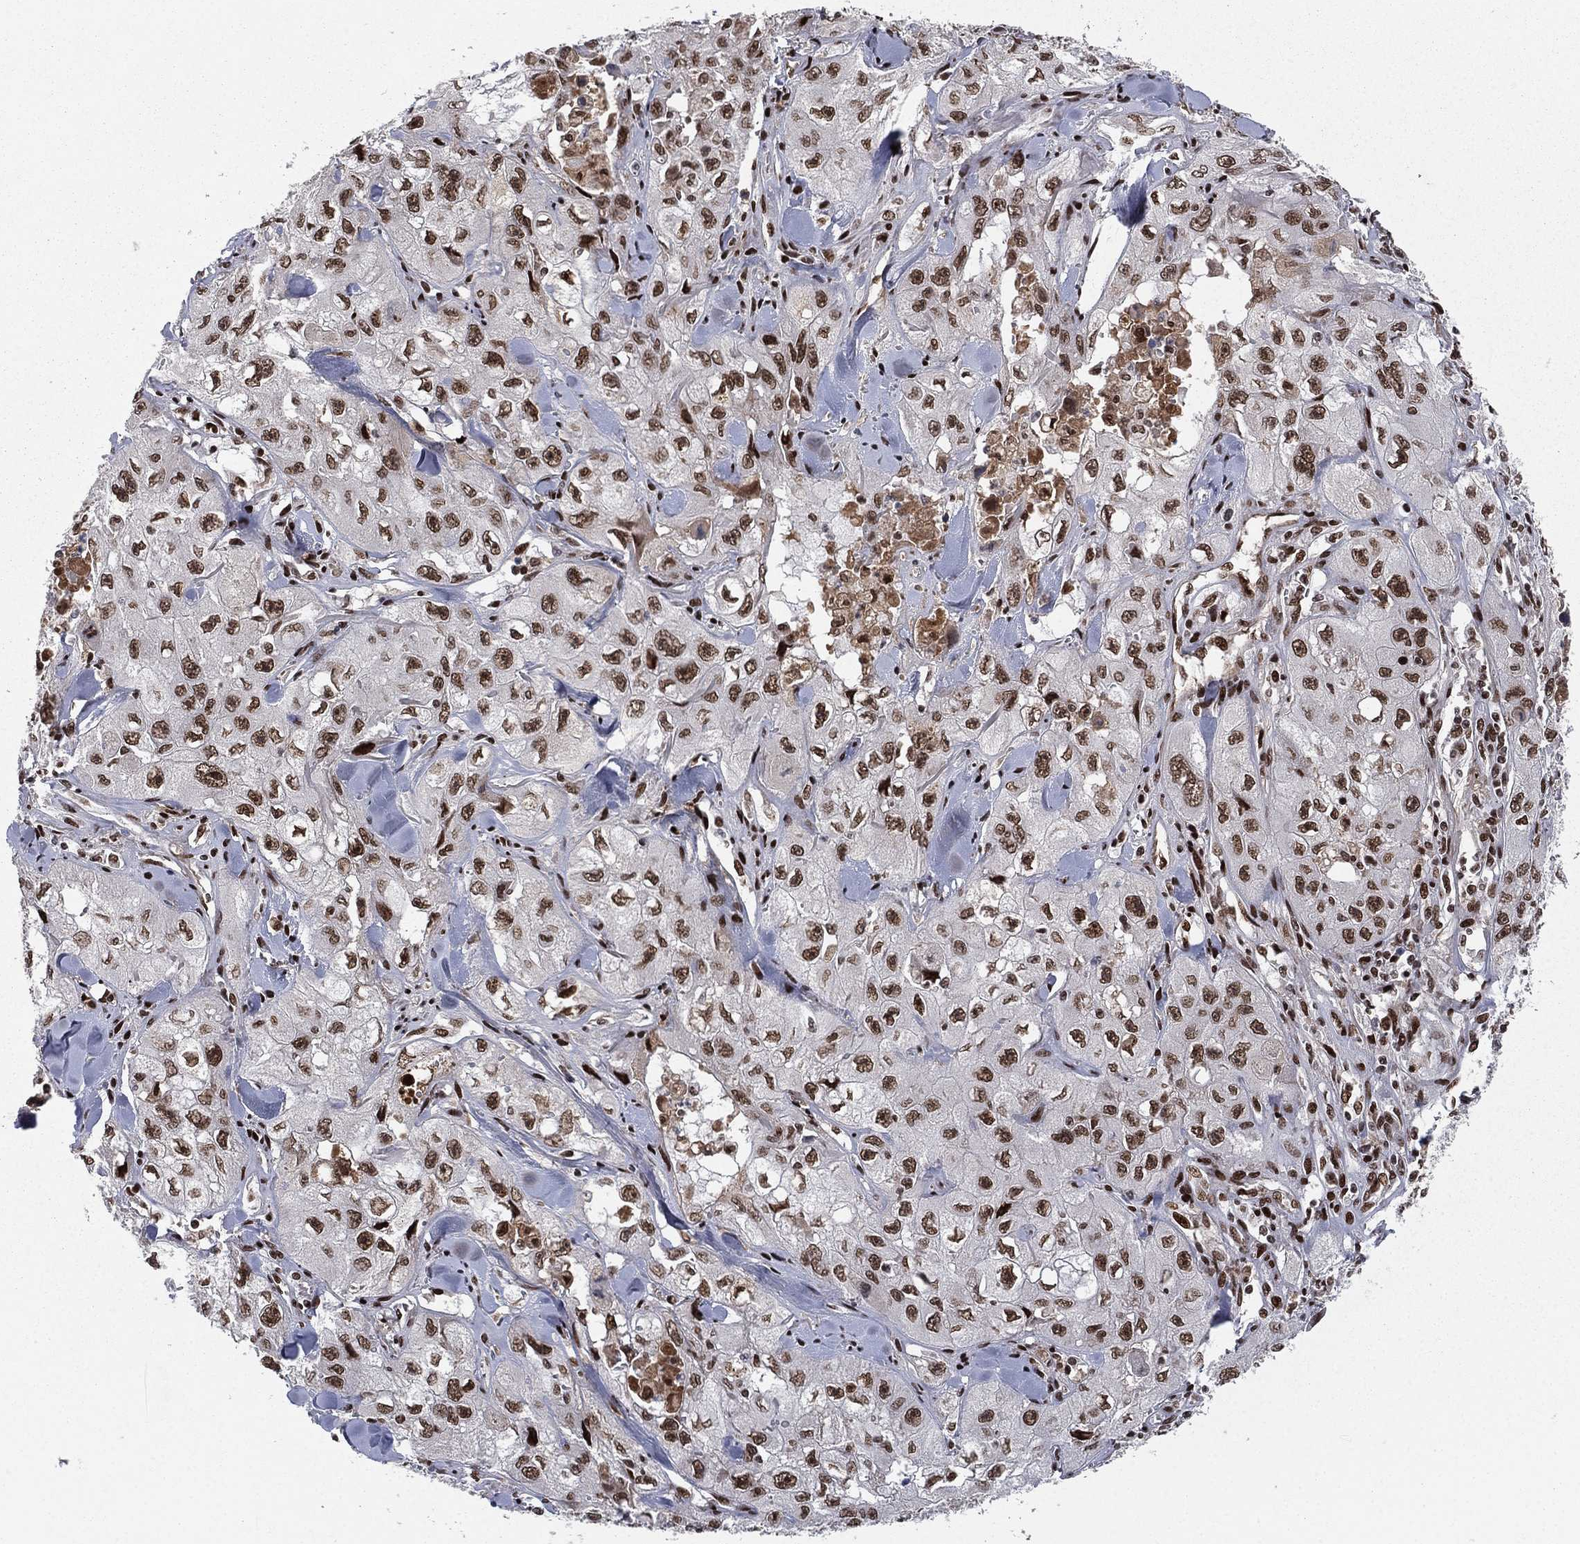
{"staining": {"intensity": "strong", "quantity": ">75%", "location": "nuclear"}, "tissue": "skin cancer", "cell_type": "Tumor cells", "image_type": "cancer", "snomed": [{"axis": "morphology", "description": "Squamous cell carcinoma, NOS"}, {"axis": "topography", "description": "Skin"}, {"axis": "topography", "description": "Subcutis"}], "caption": "DAB (3,3'-diaminobenzidine) immunohistochemical staining of human skin squamous cell carcinoma reveals strong nuclear protein expression in about >75% of tumor cells.", "gene": "RTF1", "patient": {"sex": "male", "age": 73}}